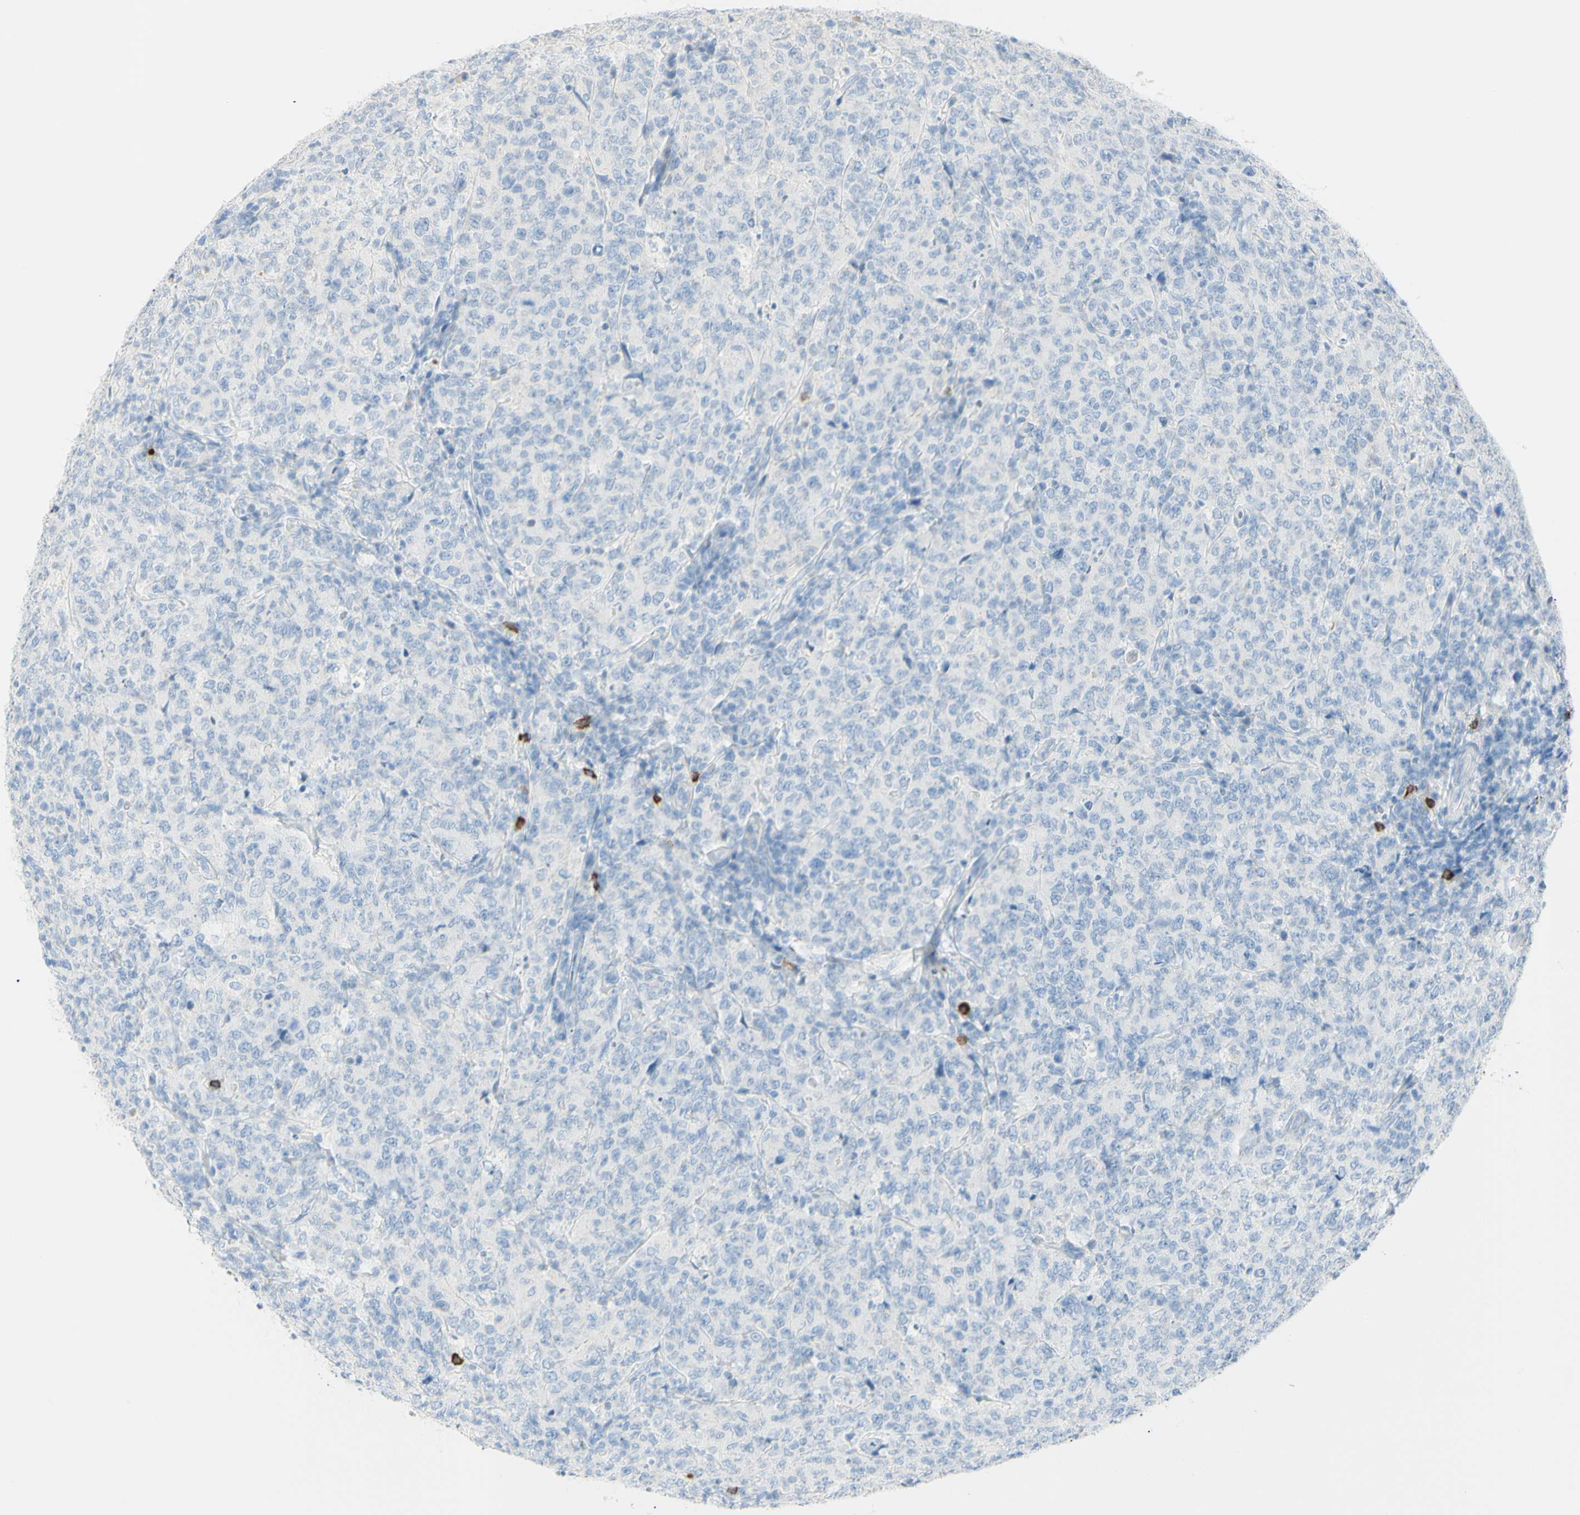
{"staining": {"intensity": "negative", "quantity": "none", "location": "none"}, "tissue": "lymphoma", "cell_type": "Tumor cells", "image_type": "cancer", "snomed": [{"axis": "morphology", "description": "Malignant lymphoma, non-Hodgkin's type, High grade"}, {"axis": "topography", "description": "Tonsil"}], "caption": "Tumor cells show no significant protein expression in malignant lymphoma, non-Hodgkin's type (high-grade).", "gene": "LETM1", "patient": {"sex": "female", "age": 36}}